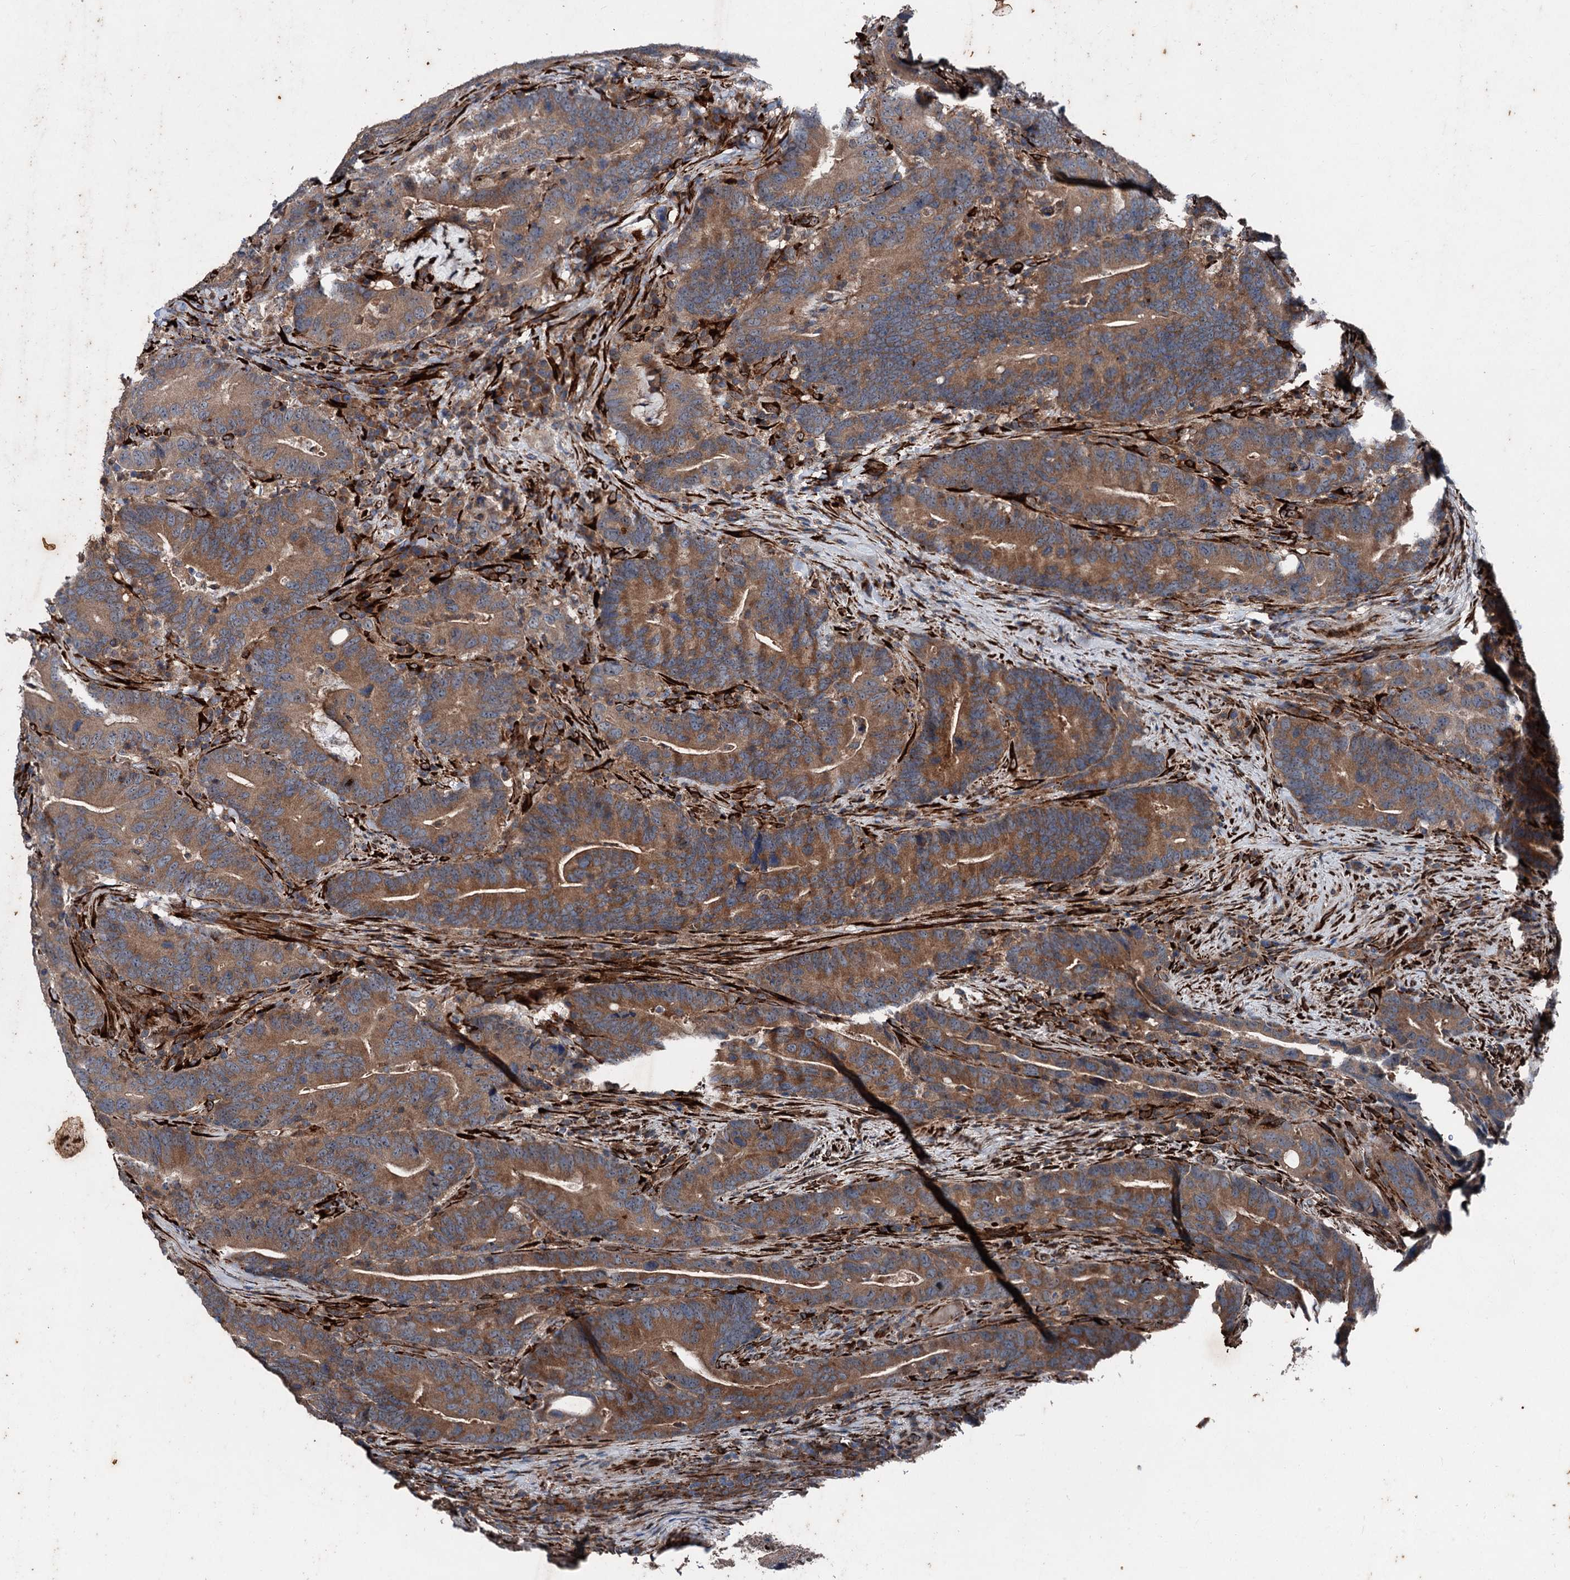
{"staining": {"intensity": "moderate", "quantity": ">75%", "location": "cytoplasmic/membranous"}, "tissue": "colorectal cancer", "cell_type": "Tumor cells", "image_type": "cancer", "snomed": [{"axis": "morphology", "description": "Adenocarcinoma, NOS"}, {"axis": "topography", "description": "Colon"}], "caption": "Protein staining by IHC displays moderate cytoplasmic/membranous positivity in about >75% of tumor cells in colorectal adenocarcinoma.", "gene": "DDIAS", "patient": {"sex": "female", "age": 66}}